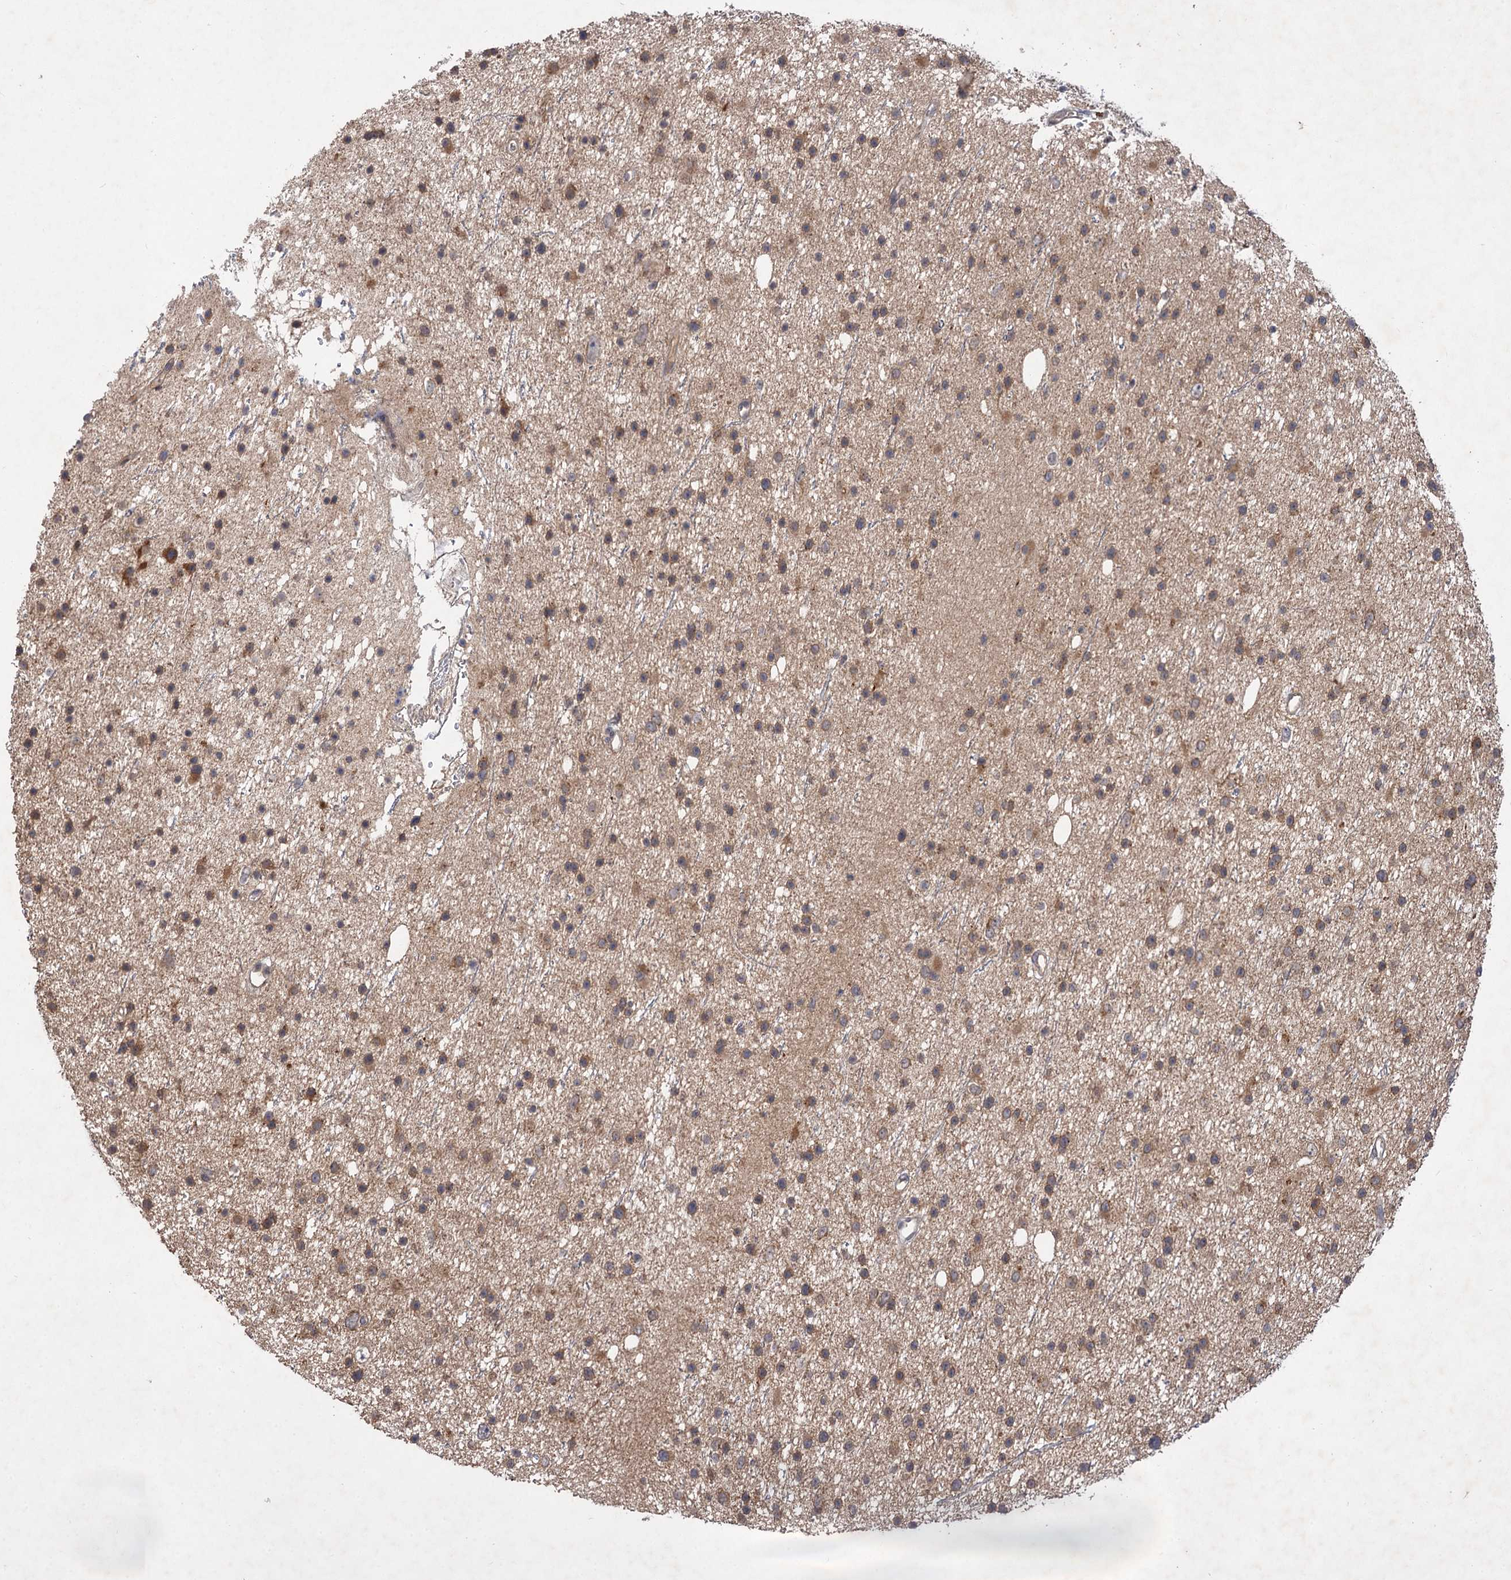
{"staining": {"intensity": "moderate", "quantity": "25%-75%", "location": "cytoplasmic/membranous"}, "tissue": "glioma", "cell_type": "Tumor cells", "image_type": "cancer", "snomed": [{"axis": "morphology", "description": "Glioma, malignant, Low grade"}, {"axis": "topography", "description": "Cerebral cortex"}], "caption": "Immunohistochemistry (IHC) (DAB) staining of low-grade glioma (malignant) displays moderate cytoplasmic/membranous protein staining in about 25%-75% of tumor cells. The protein is stained brown, and the nuclei are stained in blue (DAB IHC with brightfield microscopy, high magnification).", "gene": "FBXW8", "patient": {"sex": "female", "age": 39}}